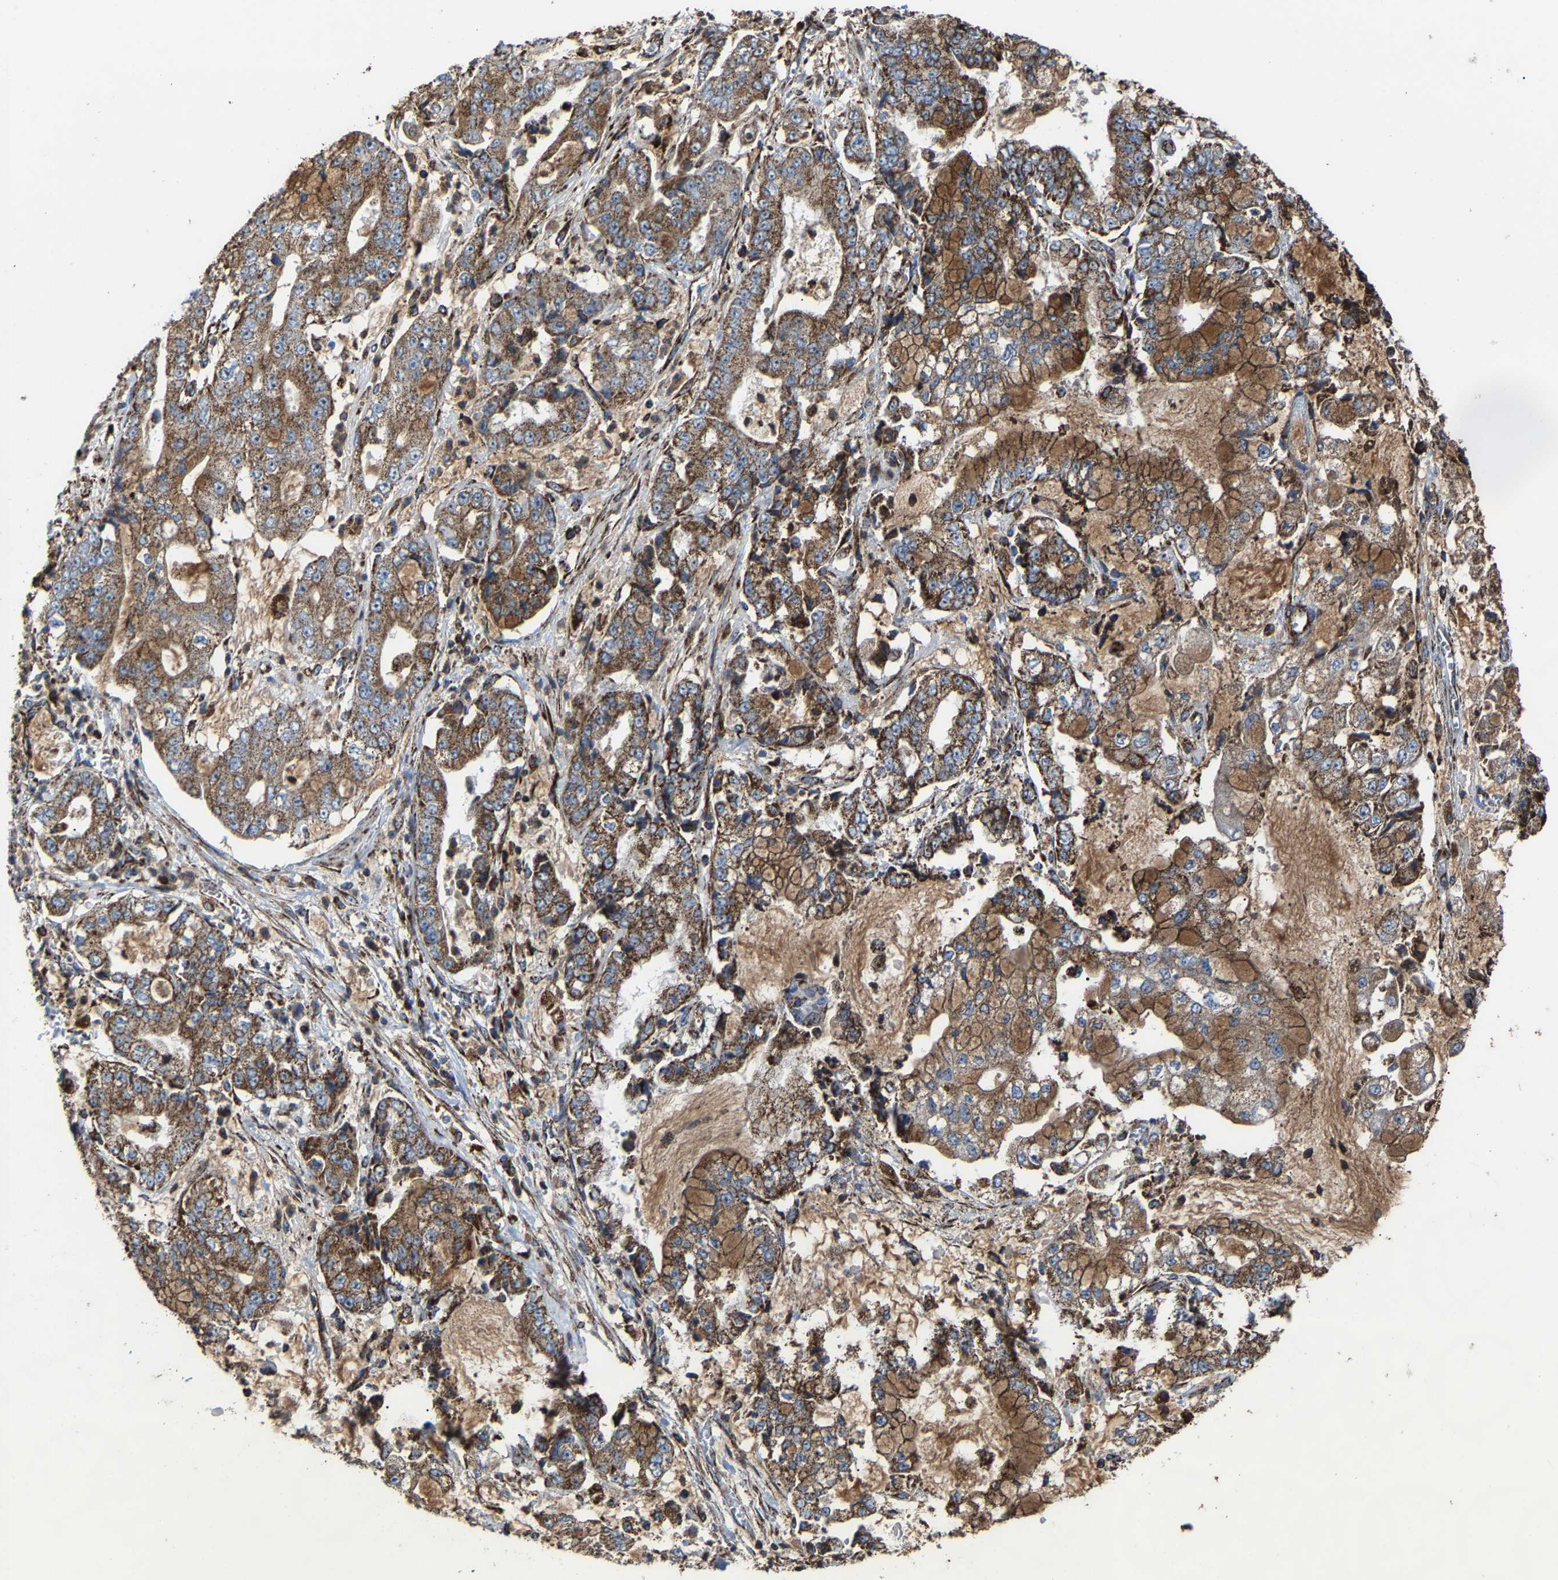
{"staining": {"intensity": "moderate", "quantity": ">75%", "location": "cytoplasmic/membranous"}, "tissue": "stomach cancer", "cell_type": "Tumor cells", "image_type": "cancer", "snomed": [{"axis": "morphology", "description": "Adenocarcinoma, NOS"}, {"axis": "topography", "description": "Stomach"}], "caption": "Human stomach cancer stained for a protein (brown) exhibits moderate cytoplasmic/membranous positive positivity in approximately >75% of tumor cells.", "gene": "NDUFV3", "patient": {"sex": "male", "age": 76}}